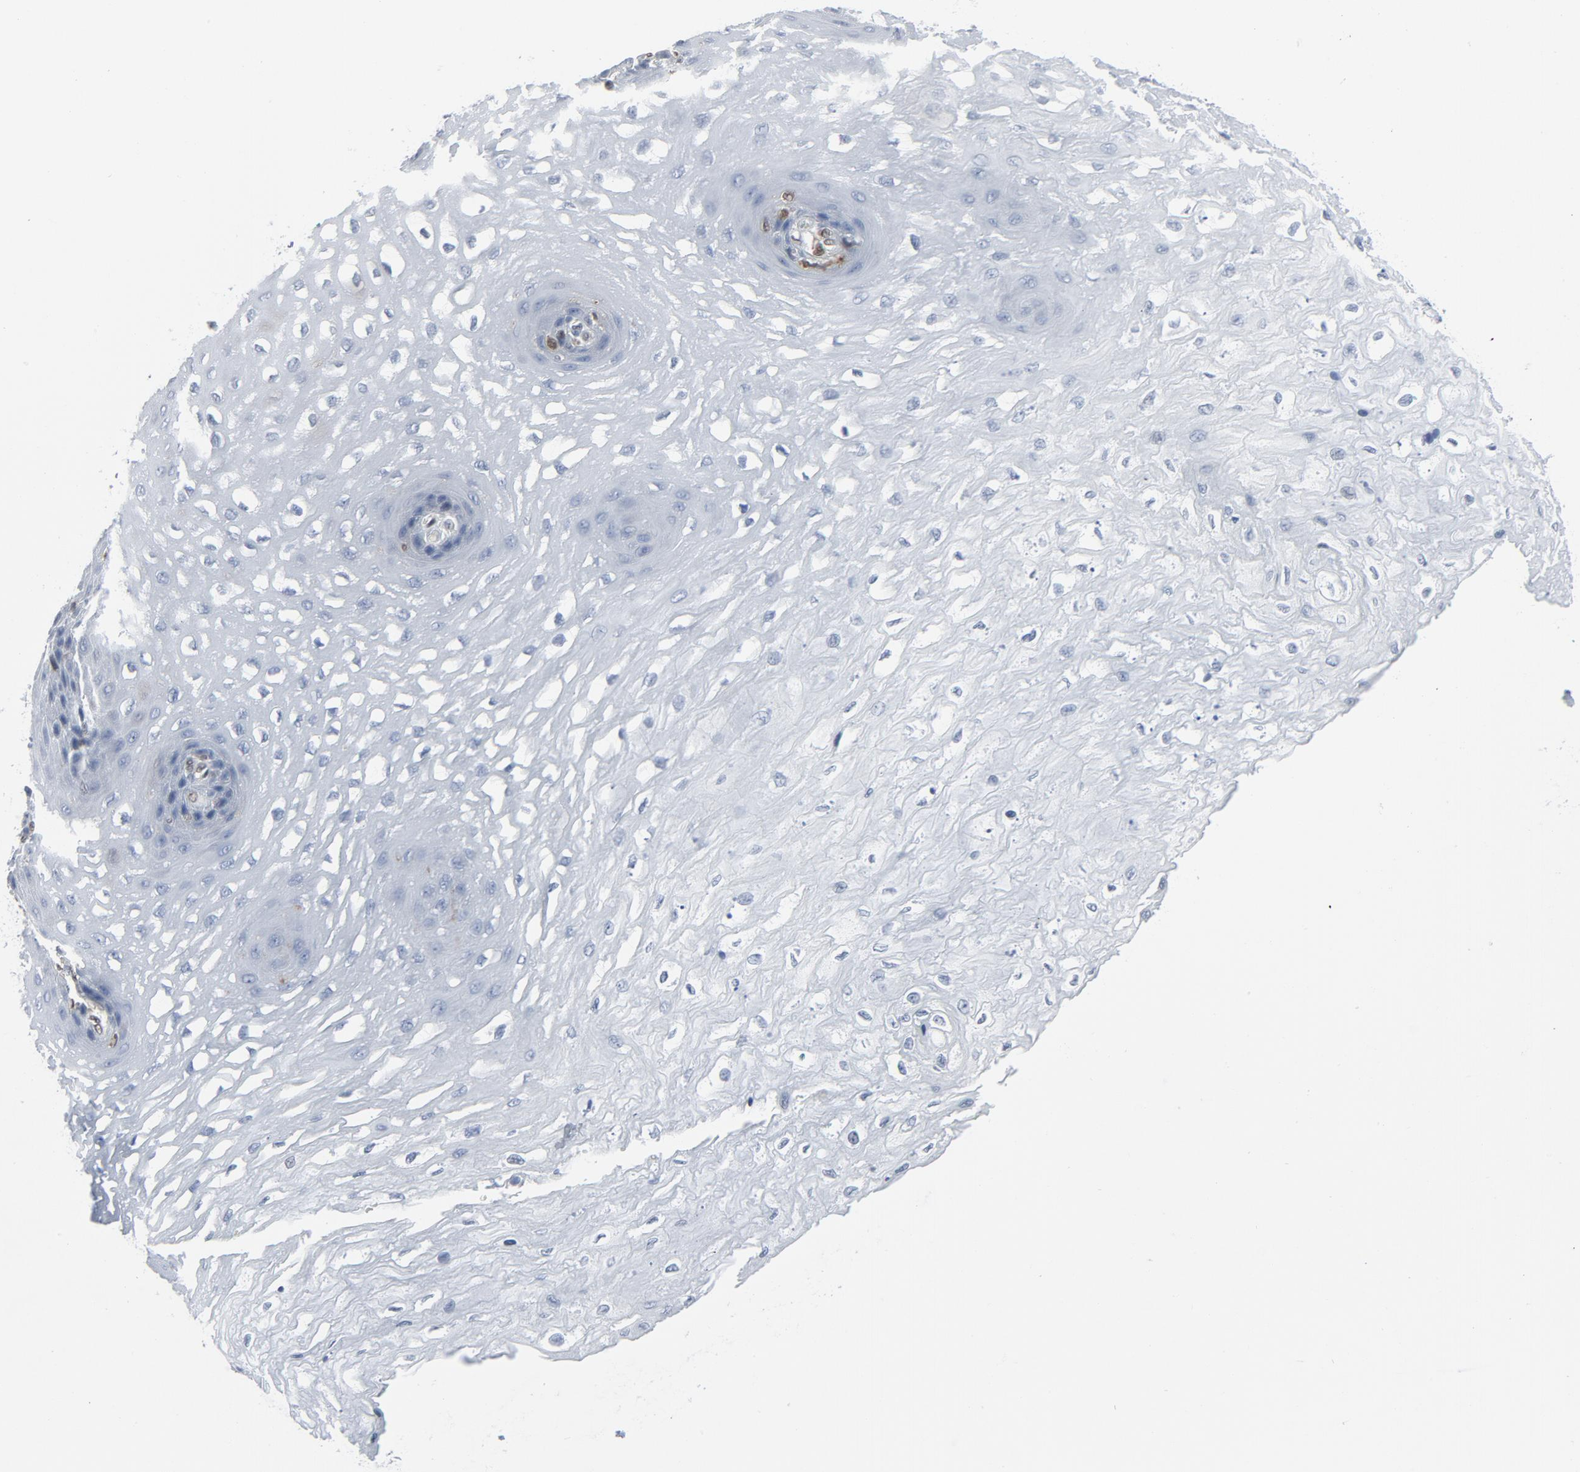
{"staining": {"intensity": "negative", "quantity": "none", "location": "none"}, "tissue": "esophagus", "cell_type": "Squamous epithelial cells", "image_type": "normal", "snomed": [{"axis": "morphology", "description": "Normal tissue, NOS"}, {"axis": "topography", "description": "Esophagus"}], "caption": "A high-resolution histopathology image shows immunohistochemistry (IHC) staining of unremarkable esophagus, which exhibits no significant expression in squamous epithelial cells.", "gene": "STAT5A", "patient": {"sex": "female", "age": 72}}